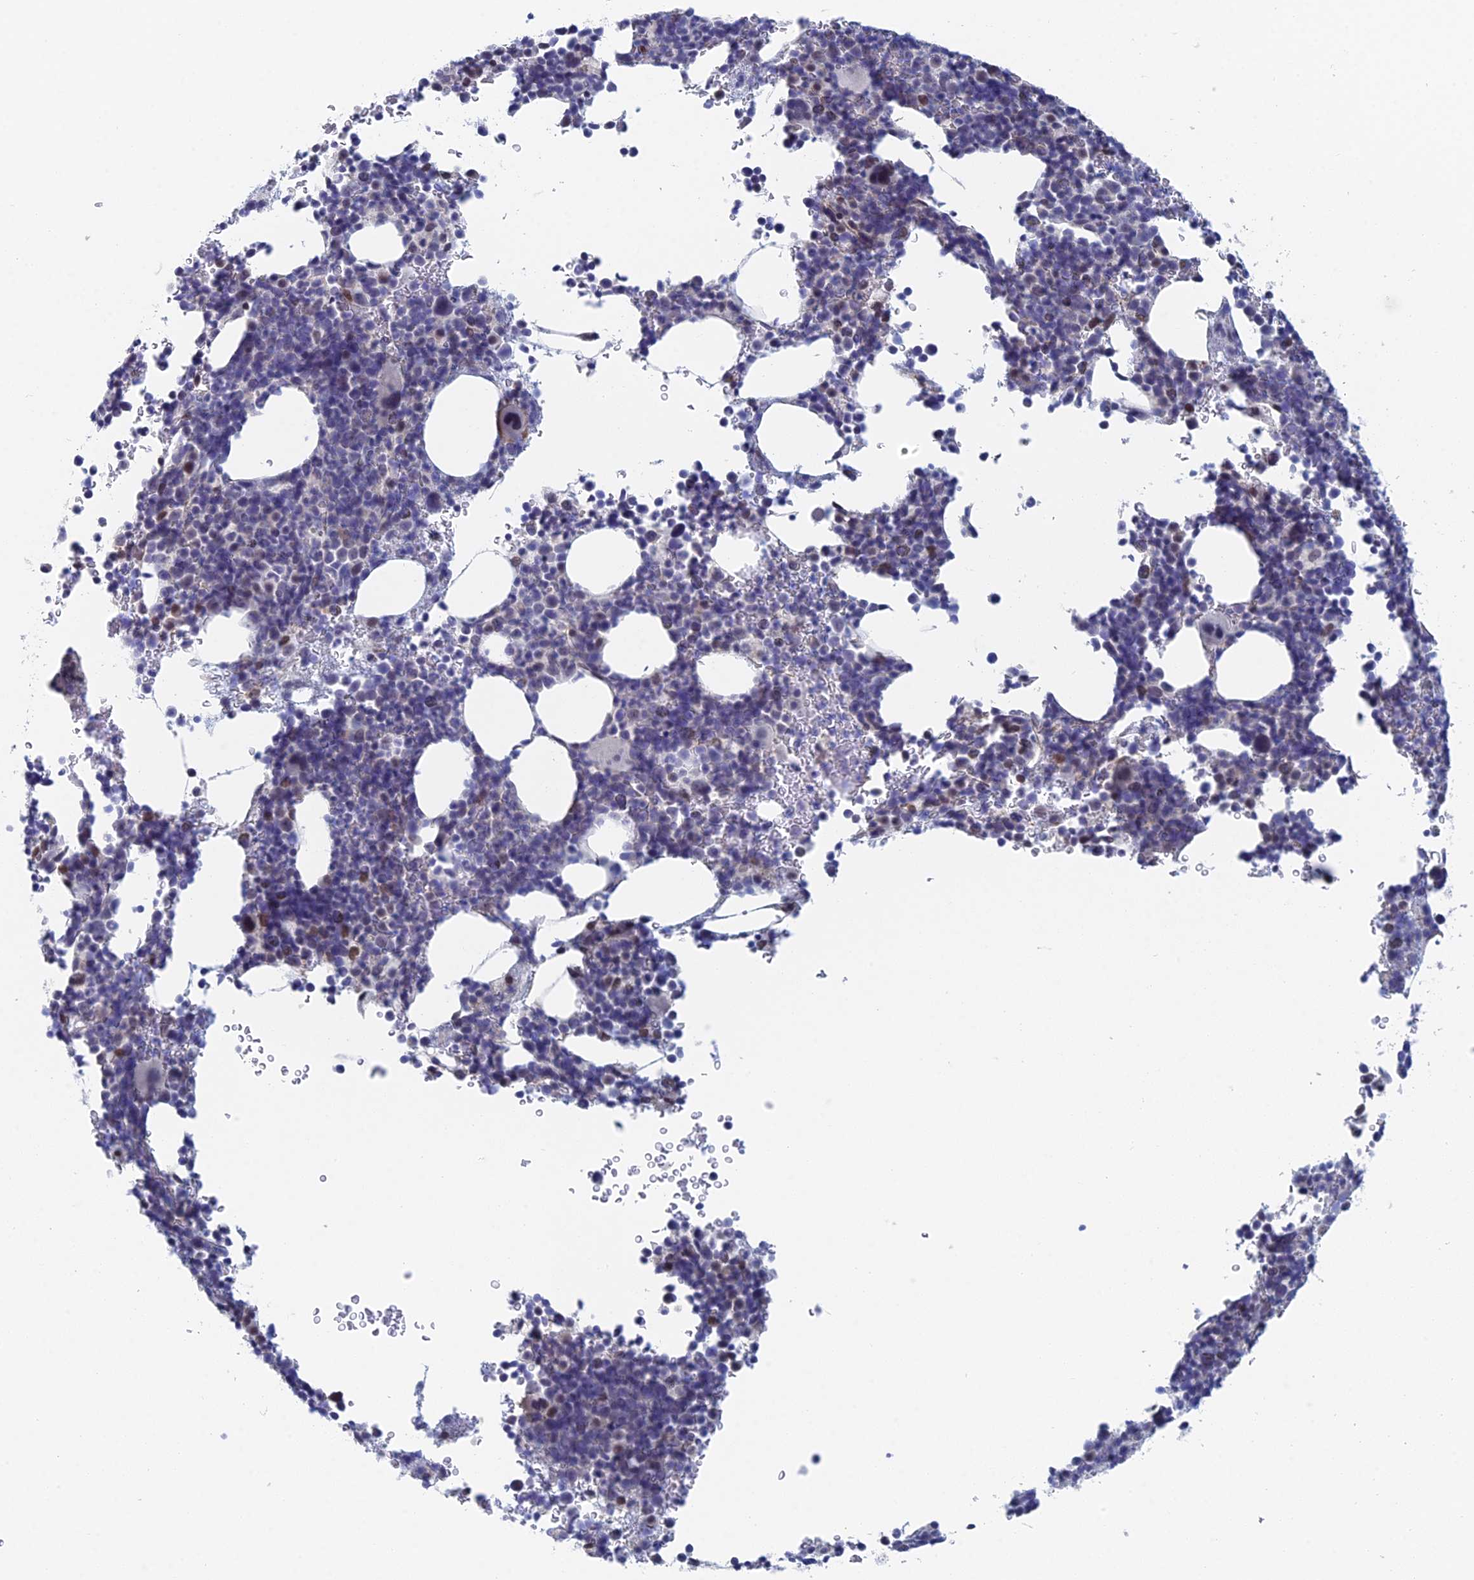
{"staining": {"intensity": "moderate", "quantity": "<25%", "location": "nuclear"}, "tissue": "bone marrow", "cell_type": "Hematopoietic cells", "image_type": "normal", "snomed": [{"axis": "morphology", "description": "Normal tissue, NOS"}, {"axis": "topography", "description": "Bone marrow"}], "caption": "Immunohistochemical staining of normal bone marrow shows <25% levels of moderate nuclear protein positivity in about <25% of hematopoietic cells.", "gene": "GMNC", "patient": {"sex": "female", "age": 82}}